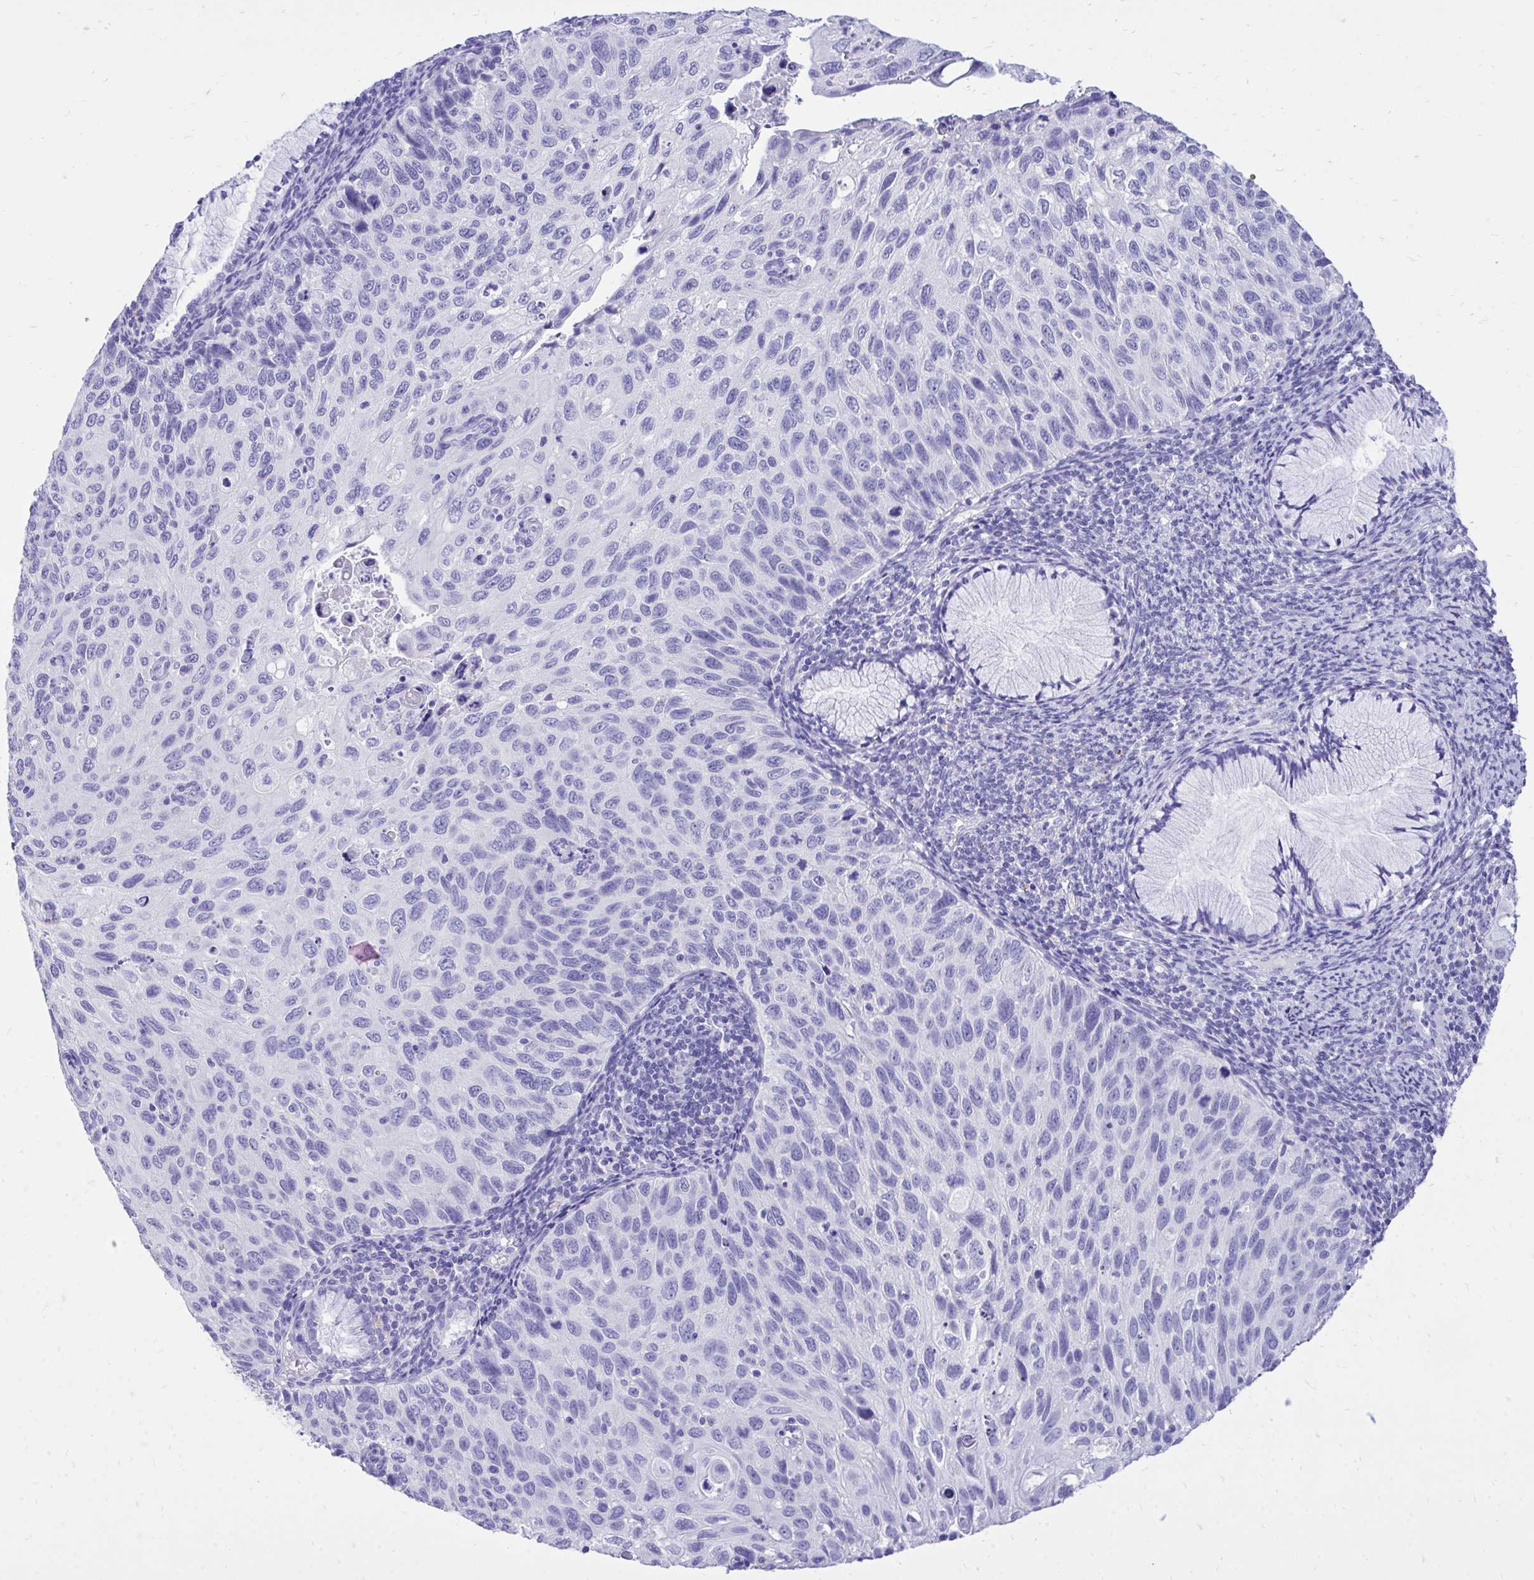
{"staining": {"intensity": "negative", "quantity": "none", "location": "none"}, "tissue": "cervical cancer", "cell_type": "Tumor cells", "image_type": "cancer", "snomed": [{"axis": "morphology", "description": "Squamous cell carcinoma, NOS"}, {"axis": "topography", "description": "Cervix"}], "caption": "High magnification brightfield microscopy of cervical squamous cell carcinoma stained with DAB (brown) and counterstained with hematoxylin (blue): tumor cells show no significant positivity.", "gene": "MON1A", "patient": {"sex": "female", "age": 70}}